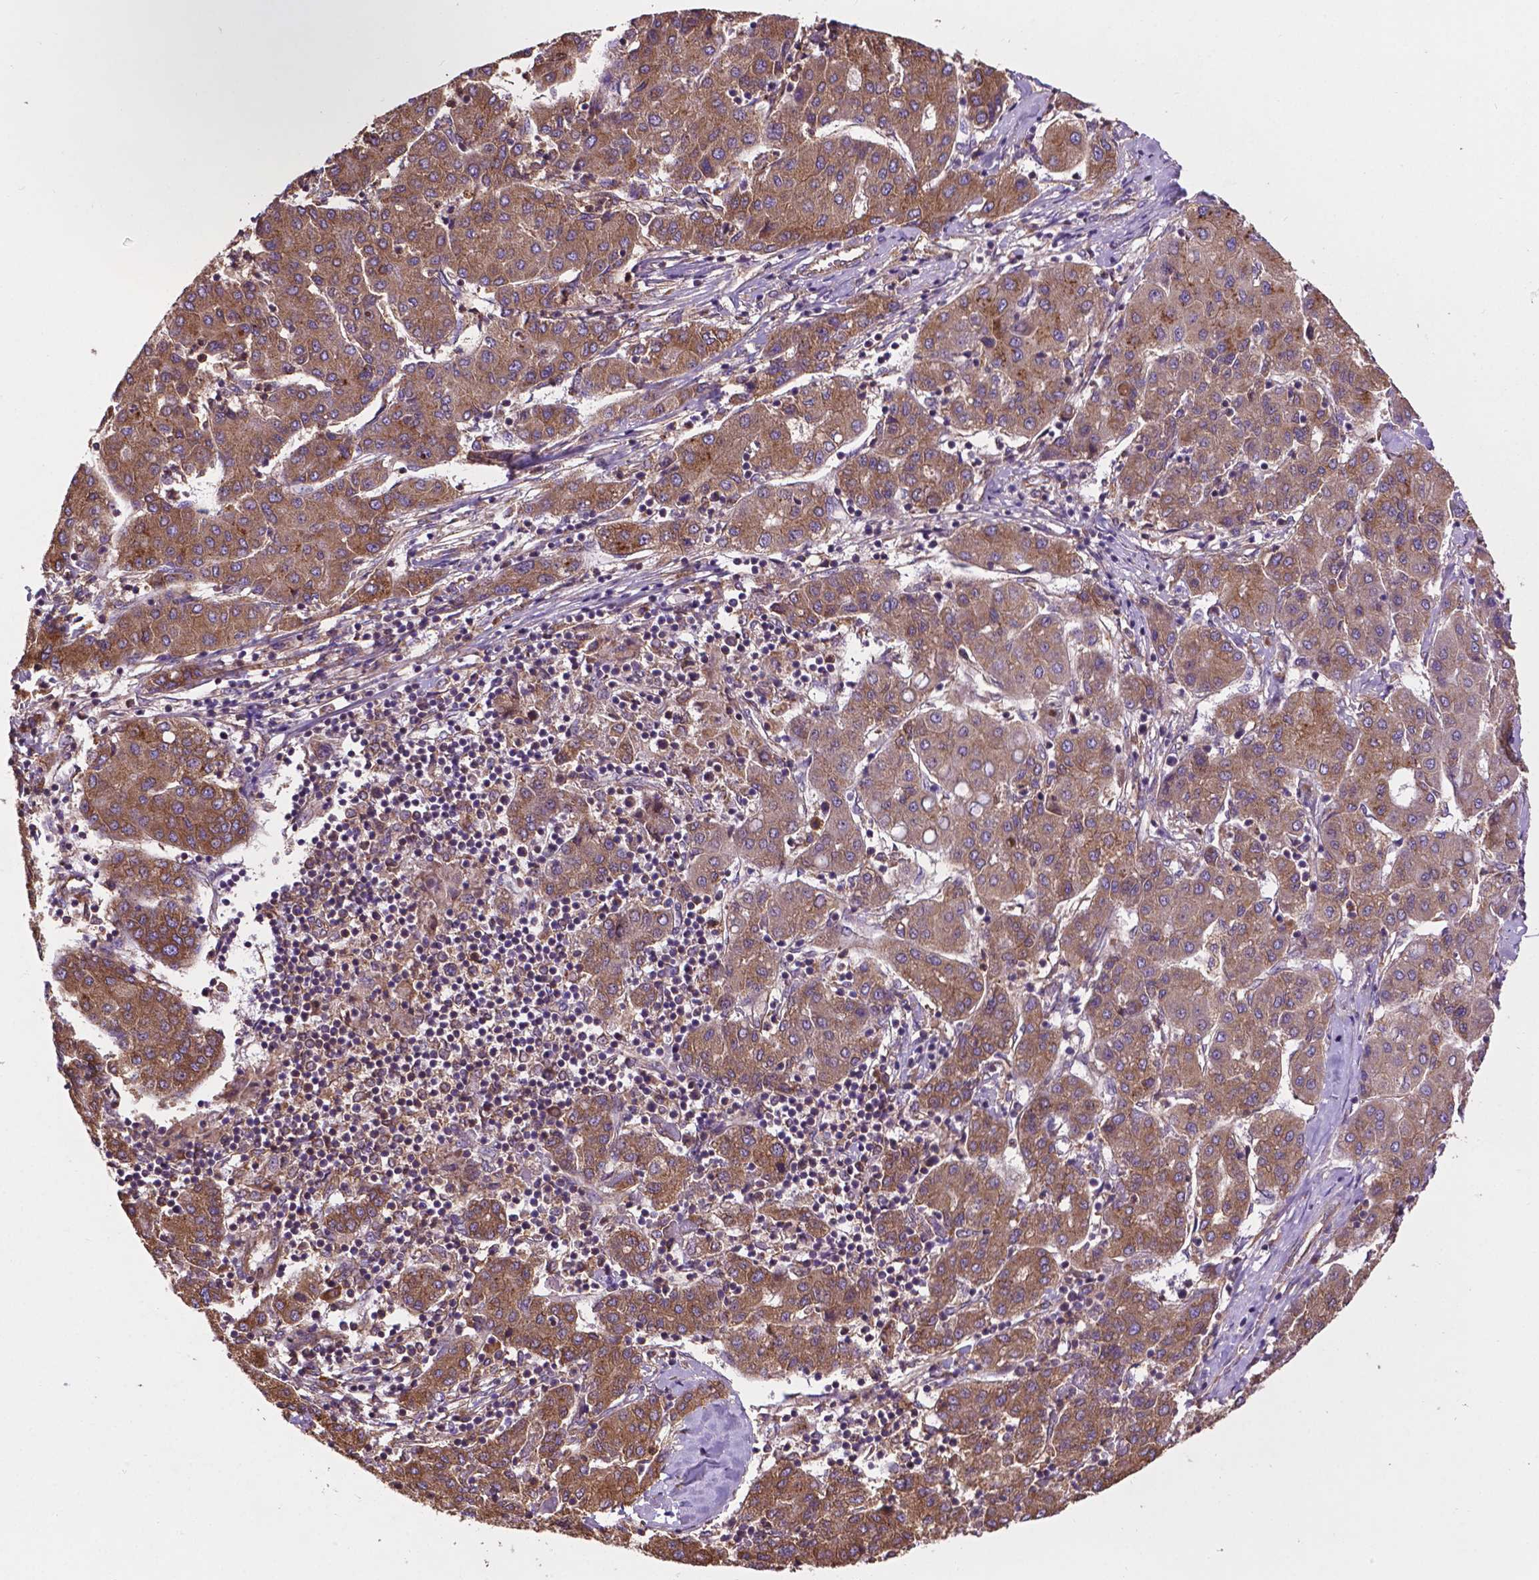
{"staining": {"intensity": "moderate", "quantity": ">75%", "location": "cytoplasmic/membranous"}, "tissue": "liver cancer", "cell_type": "Tumor cells", "image_type": "cancer", "snomed": [{"axis": "morphology", "description": "Carcinoma, Hepatocellular, NOS"}, {"axis": "topography", "description": "Liver"}], "caption": "There is medium levels of moderate cytoplasmic/membranous expression in tumor cells of liver hepatocellular carcinoma, as demonstrated by immunohistochemical staining (brown color).", "gene": "CCDC71L", "patient": {"sex": "male", "age": 65}}